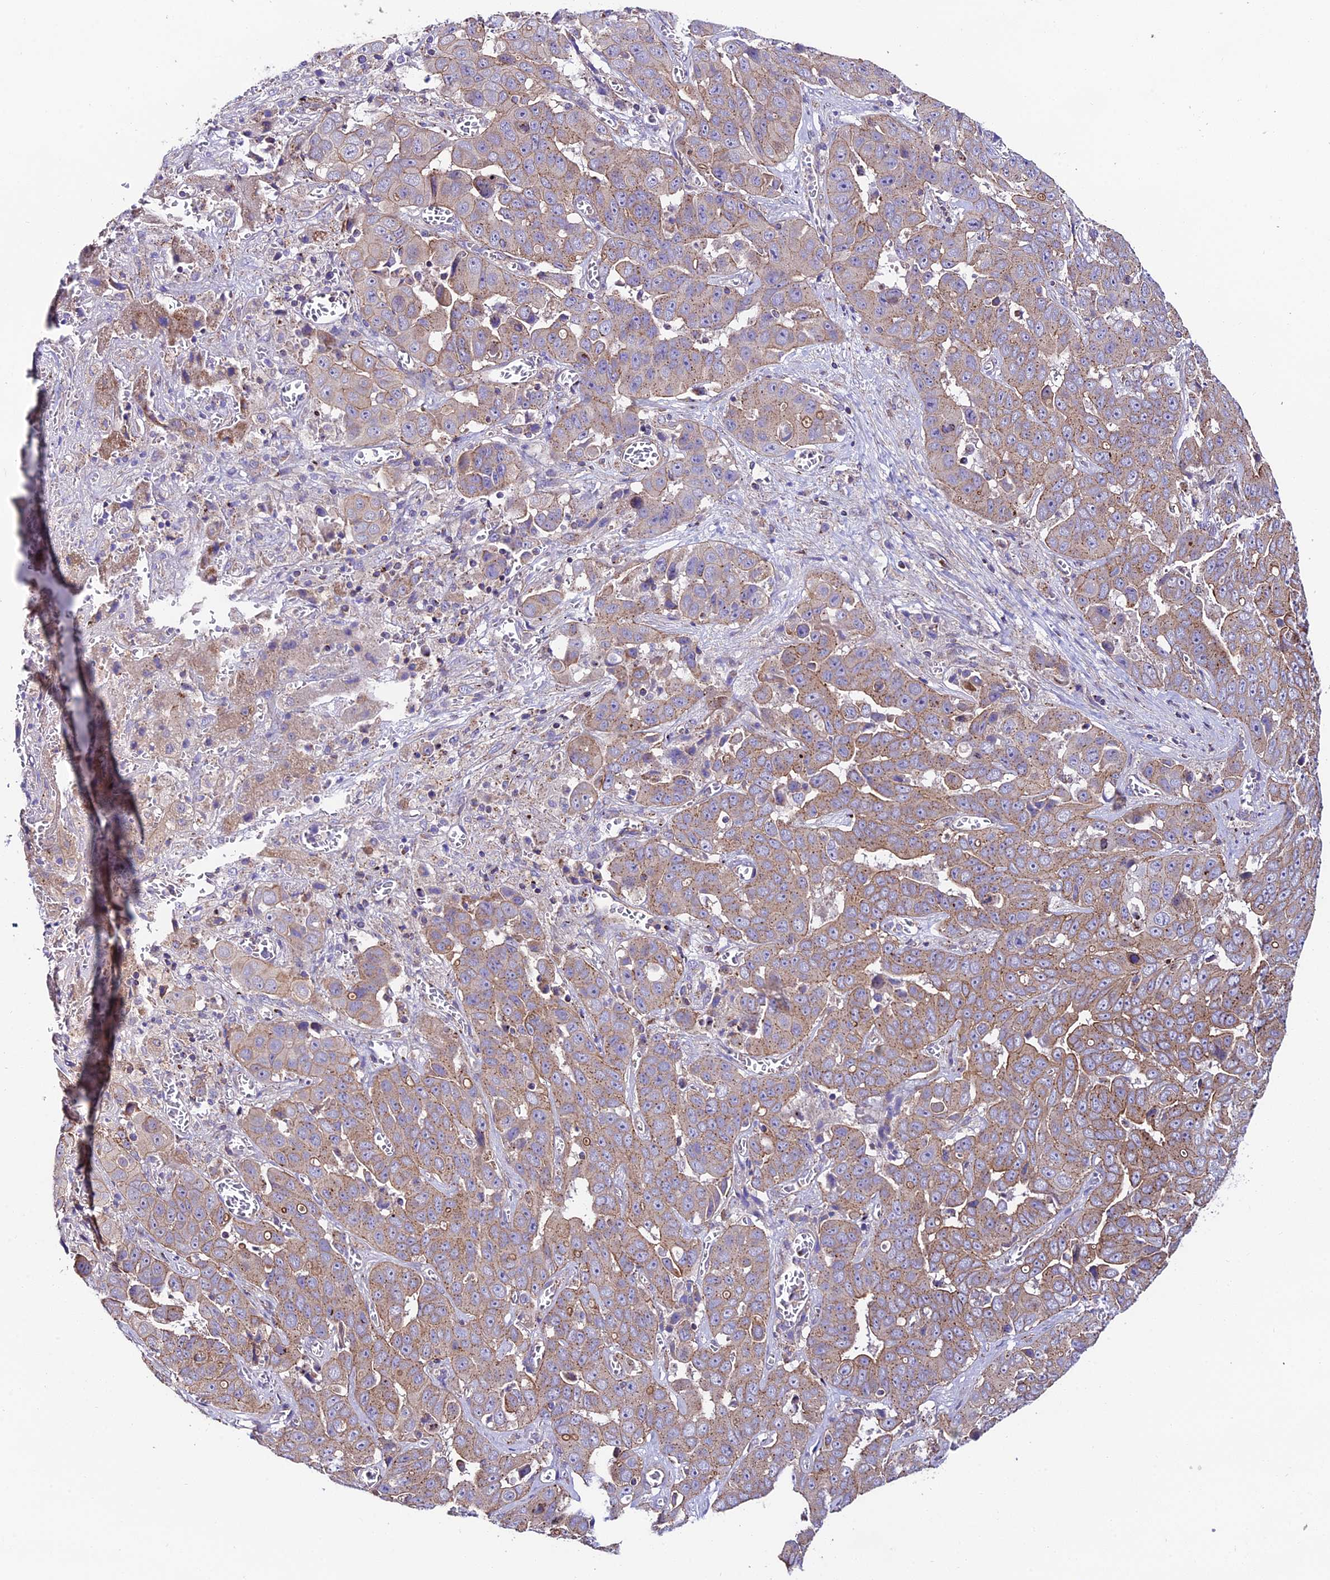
{"staining": {"intensity": "moderate", "quantity": ">75%", "location": "cytoplasmic/membranous"}, "tissue": "liver cancer", "cell_type": "Tumor cells", "image_type": "cancer", "snomed": [{"axis": "morphology", "description": "Cholangiocarcinoma"}, {"axis": "topography", "description": "Liver"}], "caption": "This is an image of immunohistochemistry staining of liver cancer (cholangiocarcinoma), which shows moderate staining in the cytoplasmic/membranous of tumor cells.", "gene": "QRFP", "patient": {"sex": "female", "age": 52}}